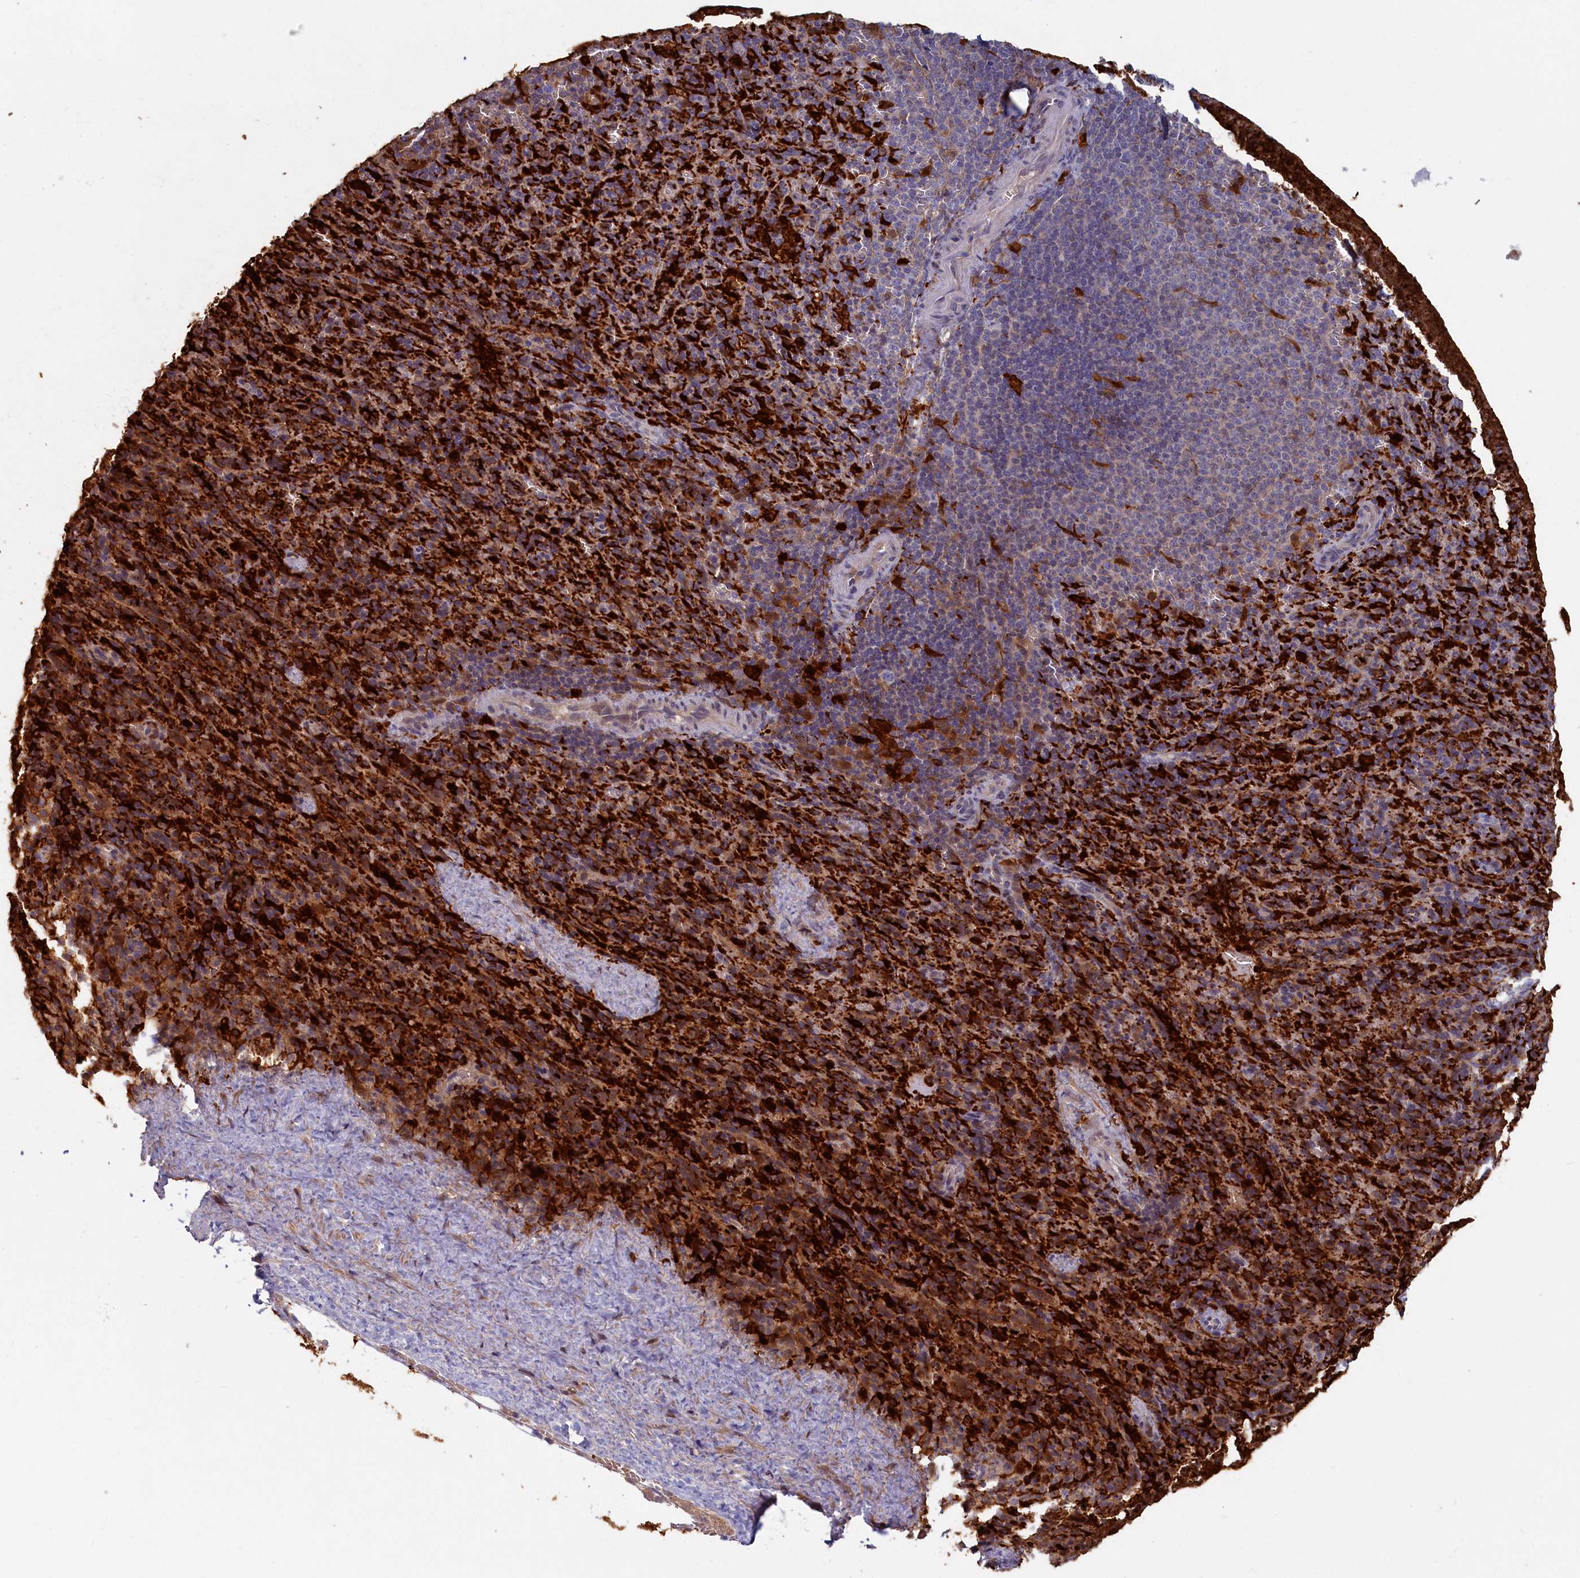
{"staining": {"intensity": "strong", "quantity": "<25%", "location": "cytoplasmic/membranous"}, "tissue": "spleen", "cell_type": "Cells in red pulp", "image_type": "normal", "snomed": [{"axis": "morphology", "description": "Normal tissue, NOS"}, {"axis": "topography", "description": "Spleen"}], "caption": "An IHC histopathology image of normal tissue is shown. Protein staining in brown highlights strong cytoplasmic/membranous positivity in spleen within cells in red pulp.", "gene": "BLVRB", "patient": {"sex": "female", "age": 21}}